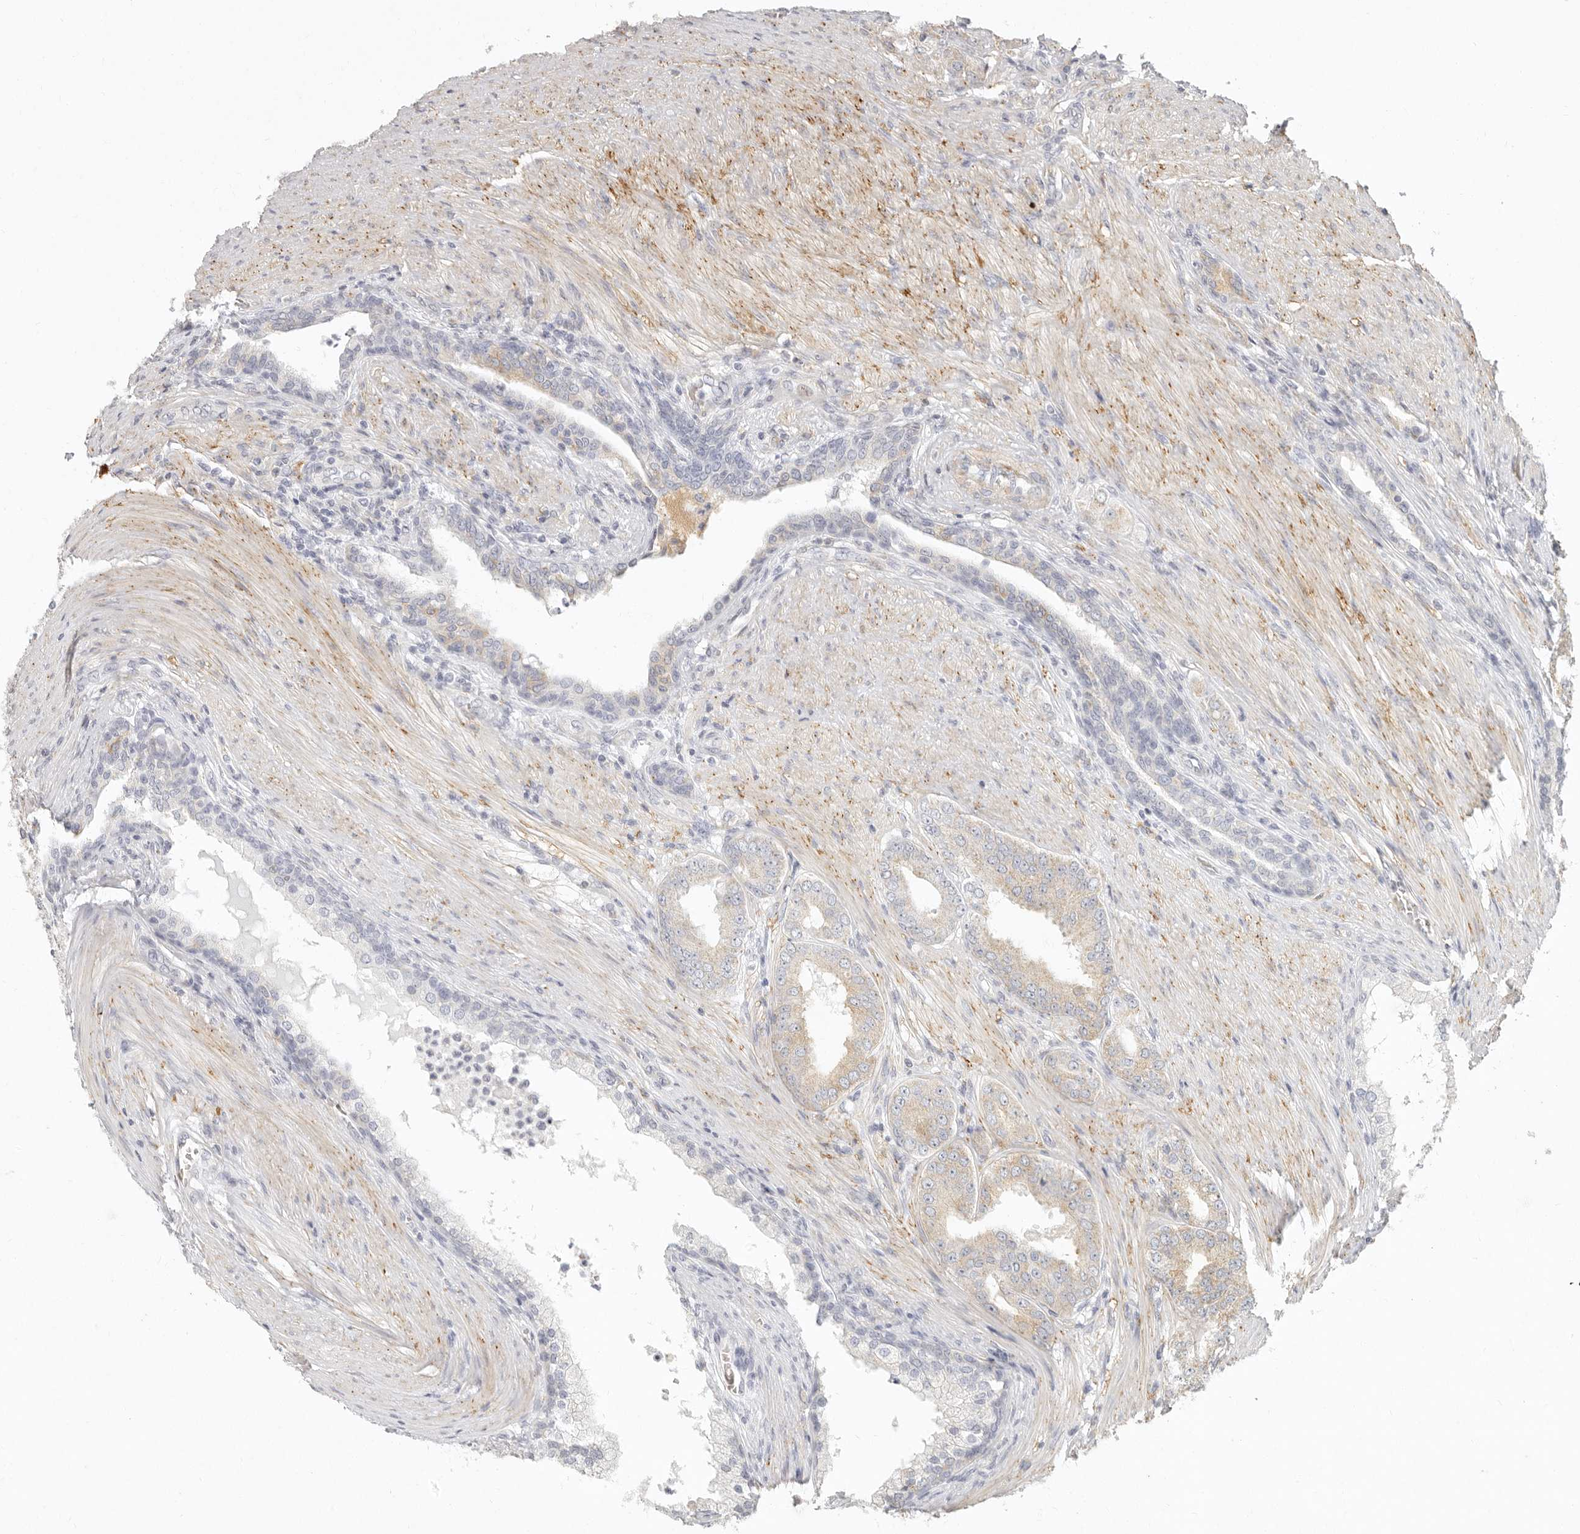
{"staining": {"intensity": "moderate", "quantity": "<25%", "location": "cytoplasmic/membranous"}, "tissue": "prostate cancer", "cell_type": "Tumor cells", "image_type": "cancer", "snomed": [{"axis": "morphology", "description": "Adenocarcinoma, High grade"}, {"axis": "topography", "description": "Prostate"}], "caption": "A low amount of moderate cytoplasmic/membranous staining is appreciated in about <25% of tumor cells in prostate cancer tissue.", "gene": "NIBAN1", "patient": {"sex": "male", "age": 60}}